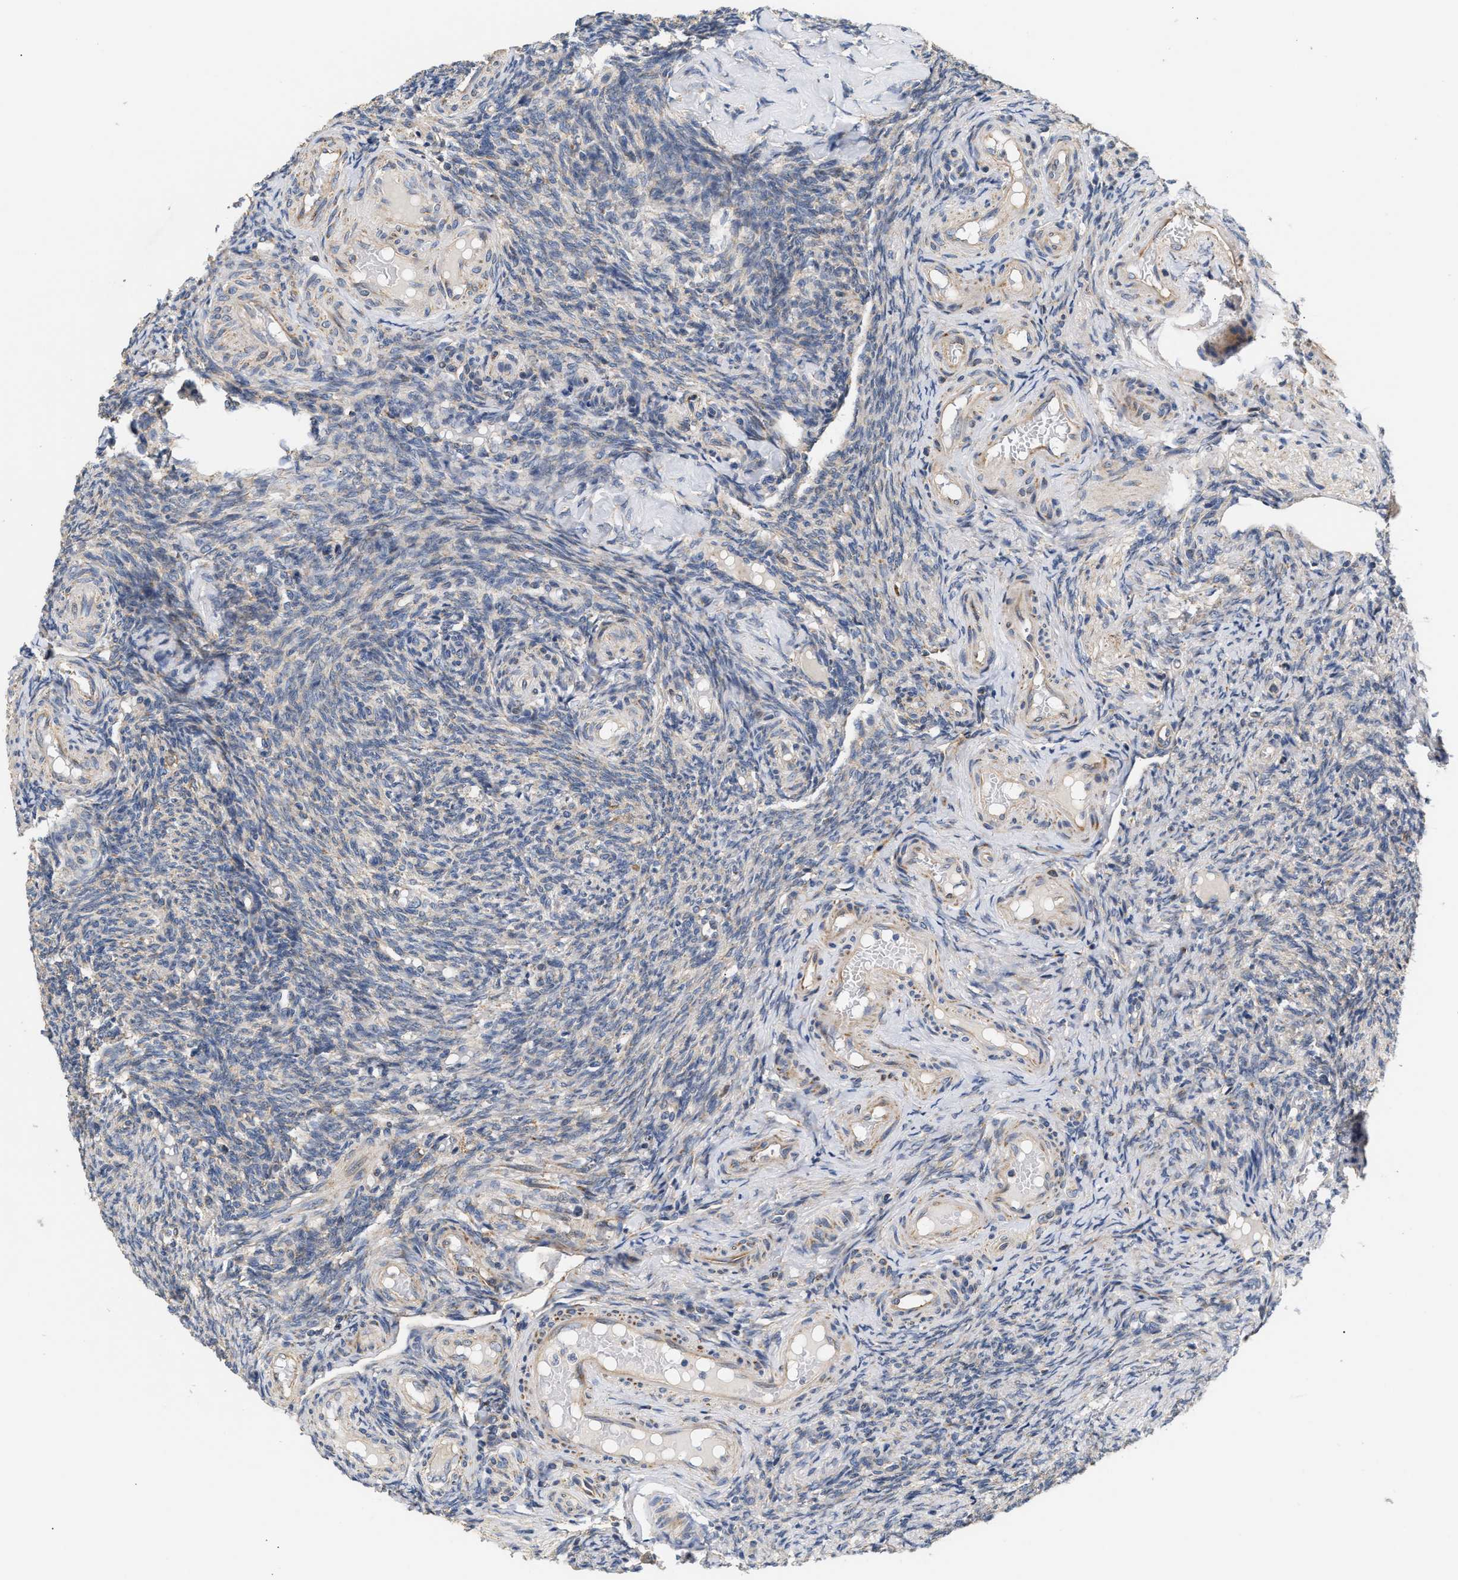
{"staining": {"intensity": "moderate", "quantity": ">75%", "location": "cytoplasmic/membranous"}, "tissue": "ovary", "cell_type": "Follicle cells", "image_type": "normal", "snomed": [{"axis": "morphology", "description": "Normal tissue, NOS"}, {"axis": "topography", "description": "Ovary"}], "caption": "Immunohistochemical staining of normal human ovary demonstrates moderate cytoplasmic/membranous protein positivity in approximately >75% of follicle cells. (Brightfield microscopy of DAB IHC at high magnification).", "gene": "TMEM168", "patient": {"sex": "female", "age": 41}}